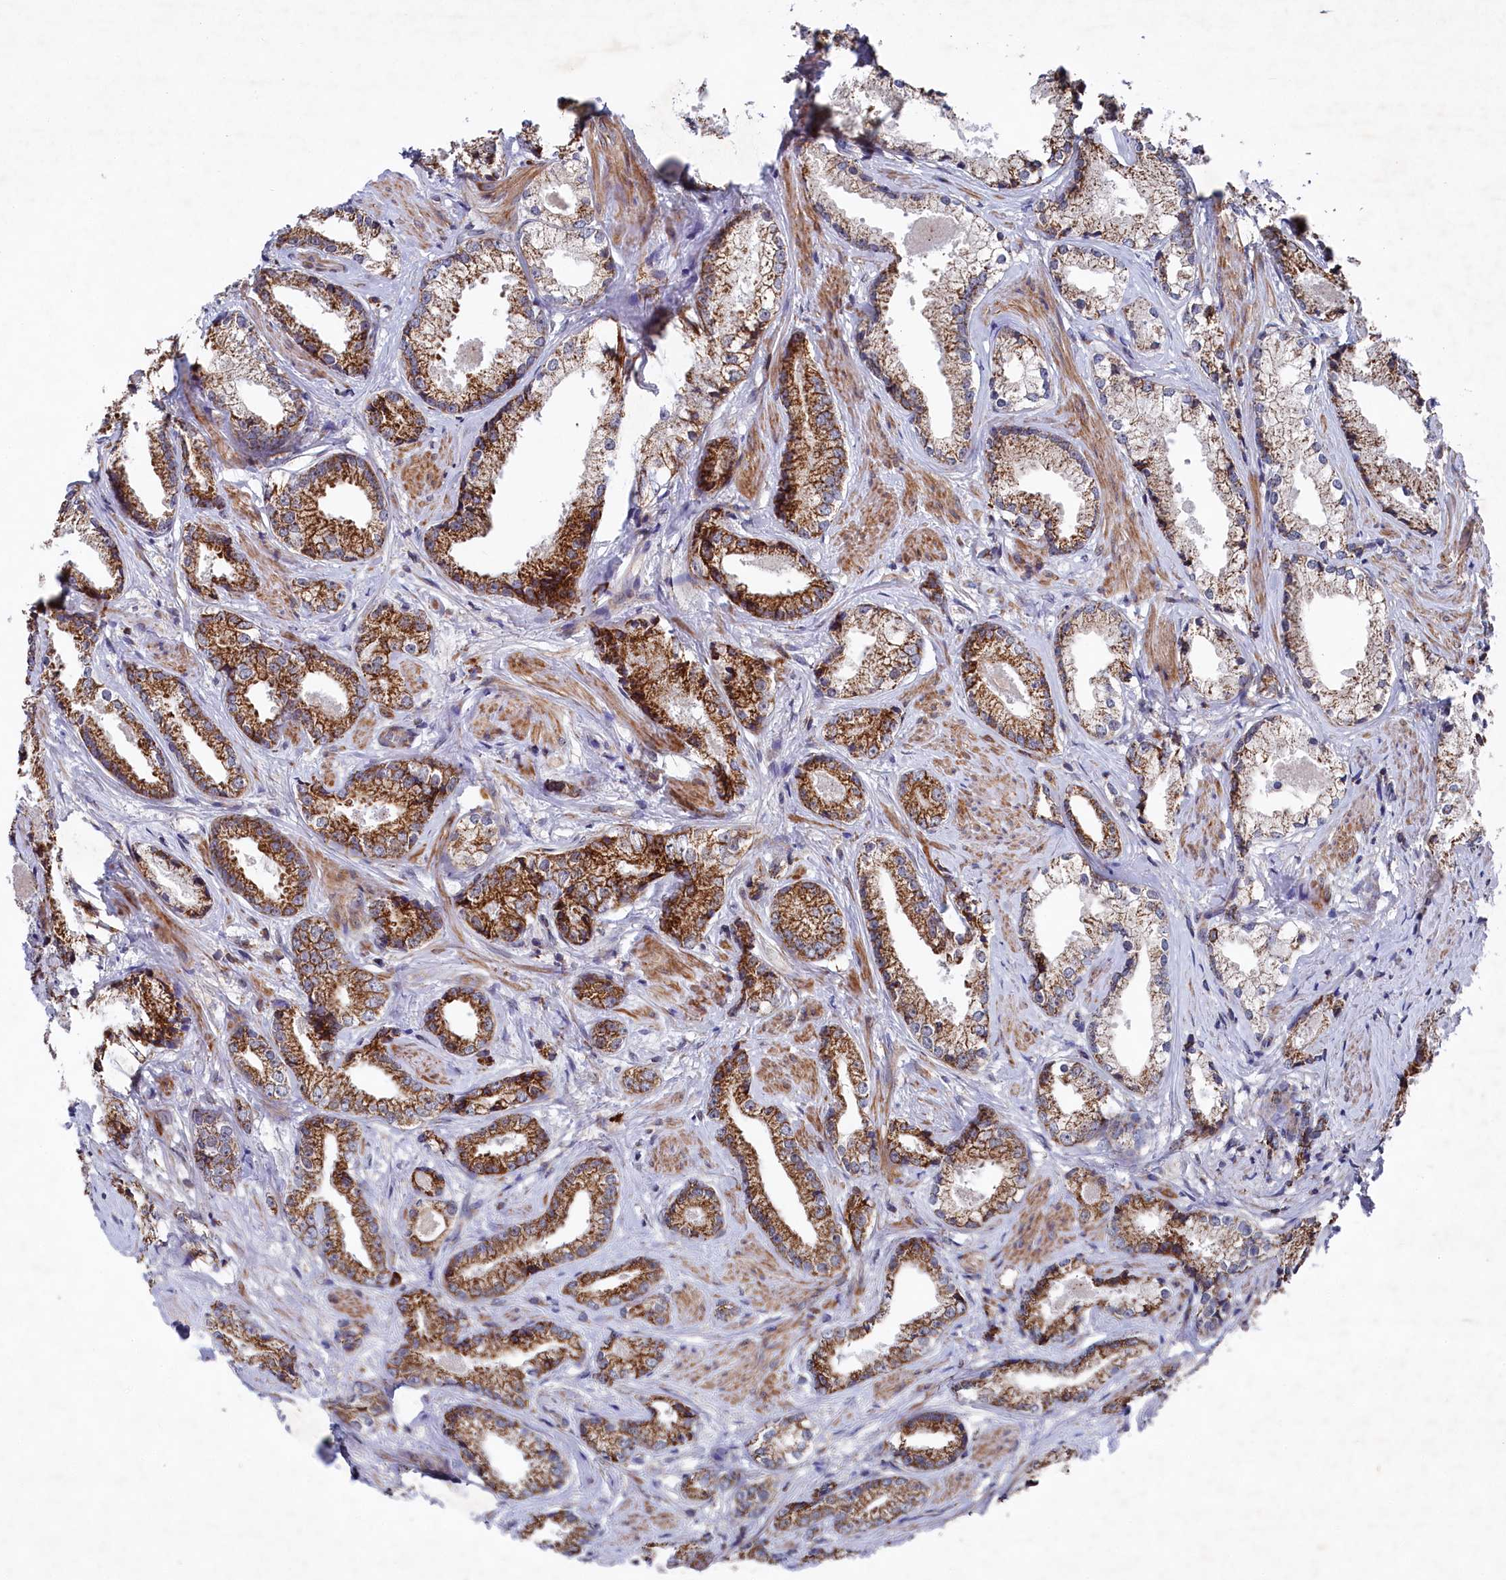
{"staining": {"intensity": "strong", "quantity": ">75%", "location": "cytoplasmic/membranous"}, "tissue": "prostate cancer", "cell_type": "Tumor cells", "image_type": "cancer", "snomed": [{"axis": "morphology", "description": "Adenocarcinoma, High grade"}, {"axis": "topography", "description": "Prostate"}], "caption": "The micrograph shows a brown stain indicating the presence of a protein in the cytoplasmic/membranous of tumor cells in adenocarcinoma (high-grade) (prostate).", "gene": "CHCHD1", "patient": {"sex": "male", "age": 66}}